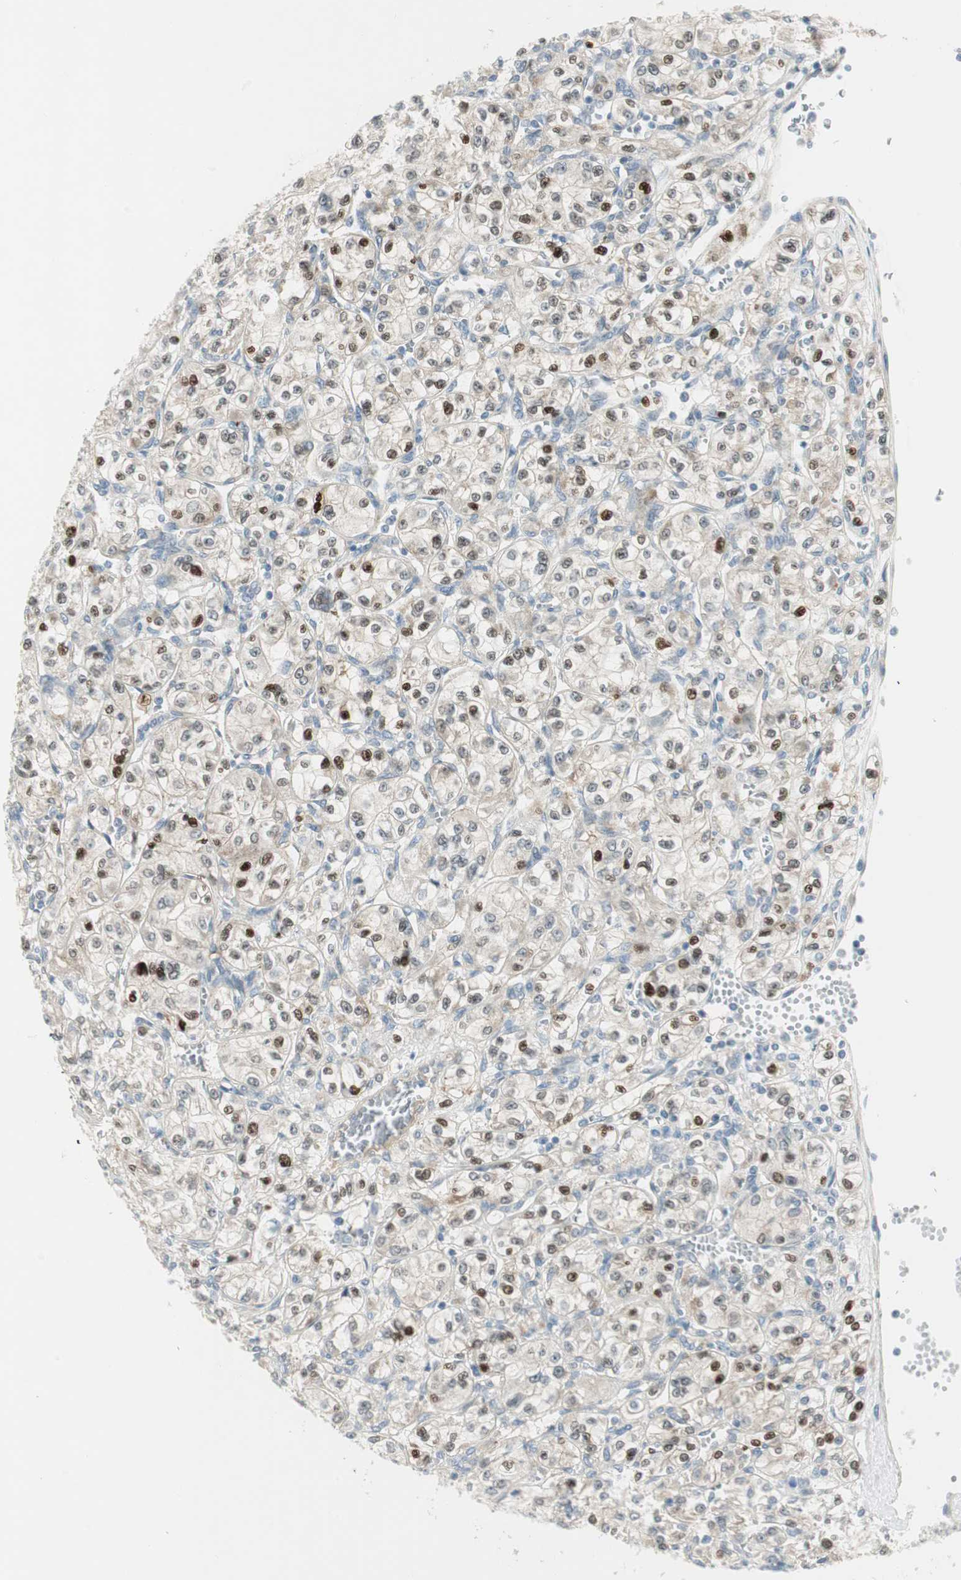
{"staining": {"intensity": "moderate", "quantity": "25%-75%", "location": "nuclear"}, "tissue": "renal cancer", "cell_type": "Tumor cells", "image_type": "cancer", "snomed": [{"axis": "morphology", "description": "Adenocarcinoma, NOS"}, {"axis": "topography", "description": "Kidney"}], "caption": "Approximately 25%-75% of tumor cells in adenocarcinoma (renal) demonstrate moderate nuclear protein expression as visualized by brown immunohistochemical staining.", "gene": "STON1-GTF2A1L", "patient": {"sex": "male", "age": 77}}